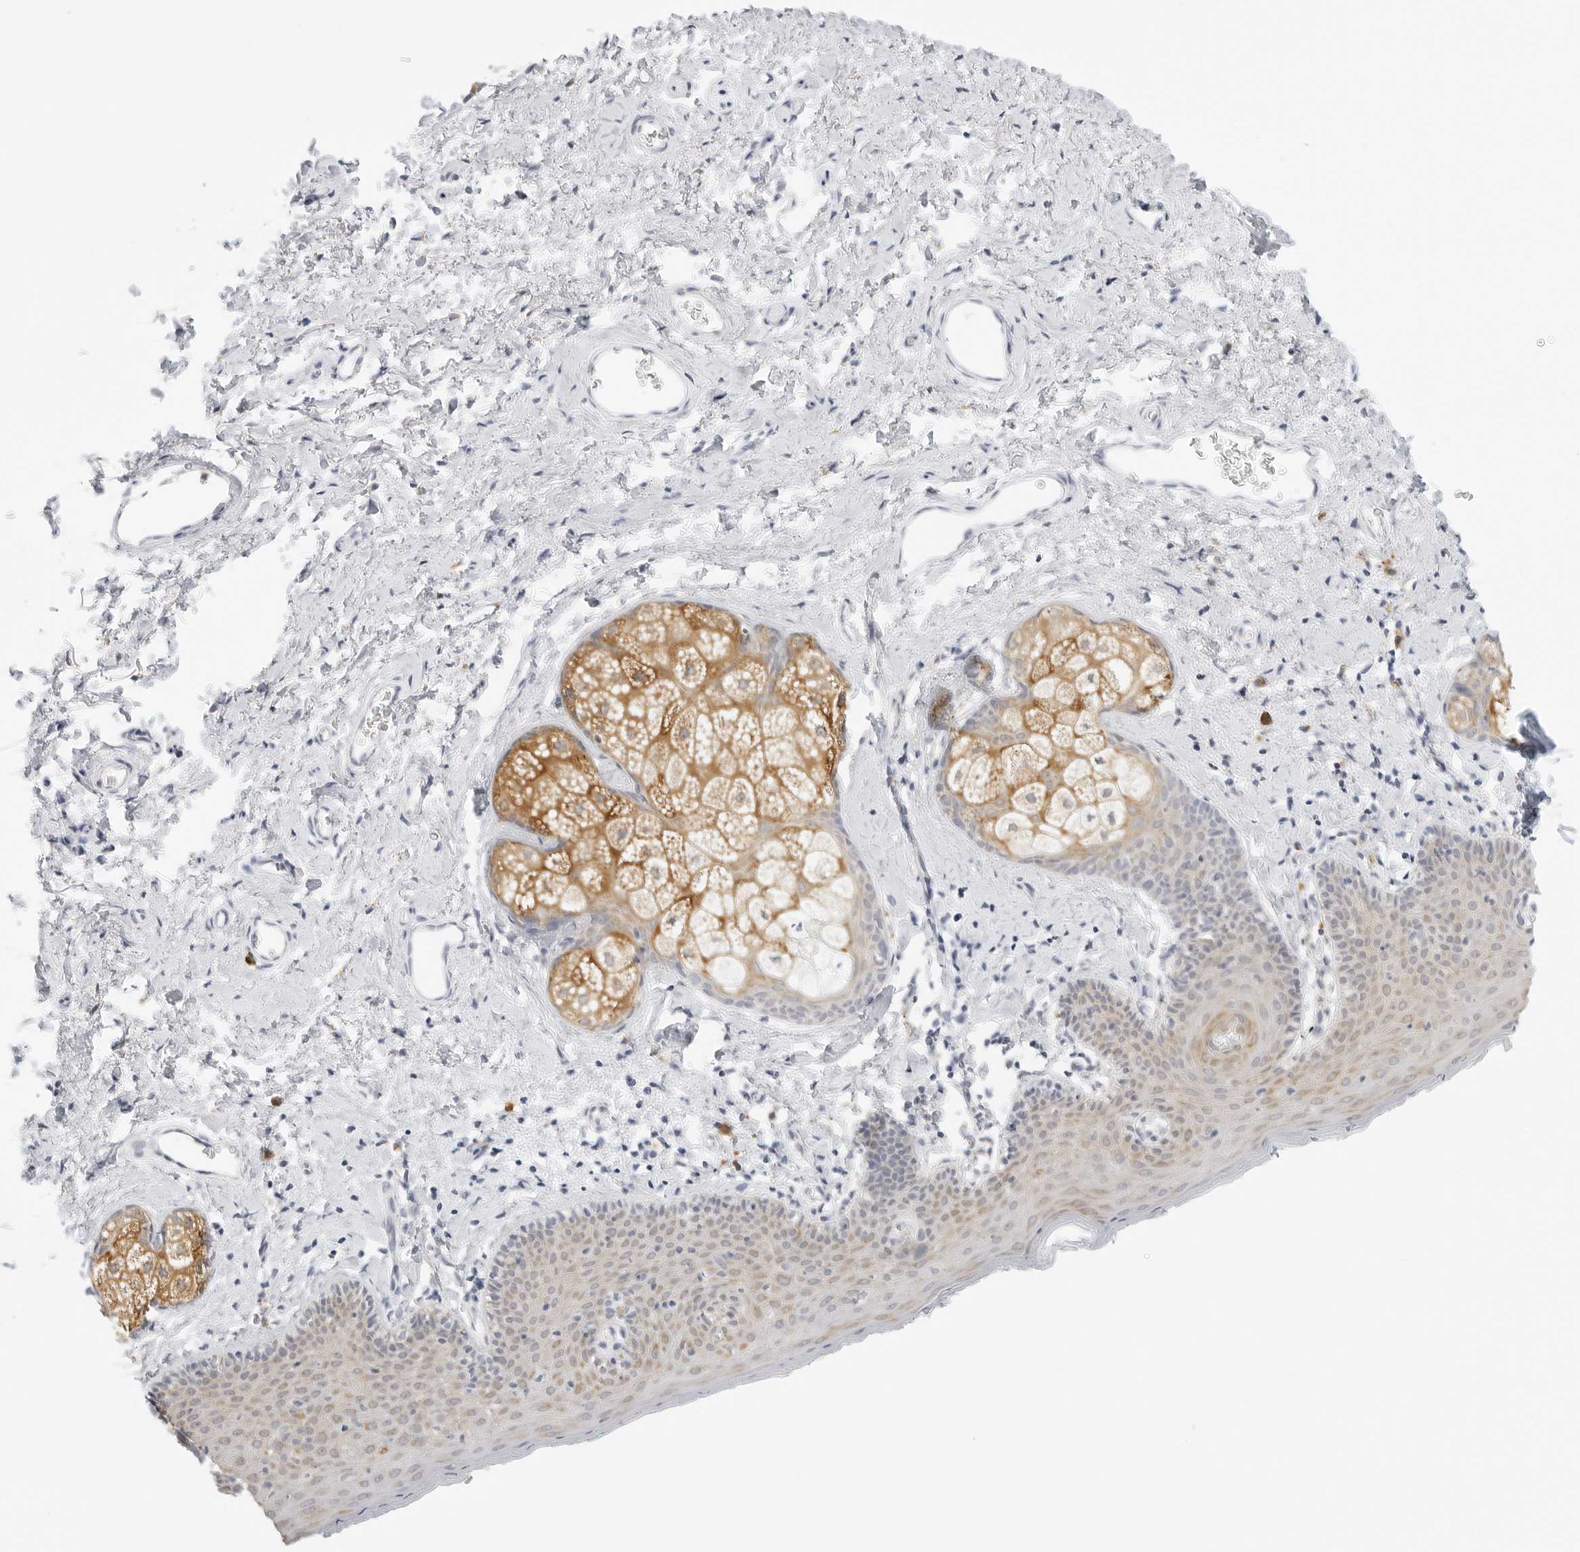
{"staining": {"intensity": "moderate", "quantity": "25%-75%", "location": "cytoplasmic/membranous"}, "tissue": "skin", "cell_type": "Epidermal cells", "image_type": "normal", "snomed": [{"axis": "morphology", "description": "Normal tissue, NOS"}, {"axis": "topography", "description": "Vulva"}], "caption": "High-magnification brightfield microscopy of unremarkable skin stained with DAB (3,3'-diaminobenzidine) (brown) and counterstained with hematoxylin (blue). epidermal cells exhibit moderate cytoplasmic/membranous staining is present in about25%-75% of cells. Nuclei are stained in blue.", "gene": "THEM4", "patient": {"sex": "female", "age": 66}}